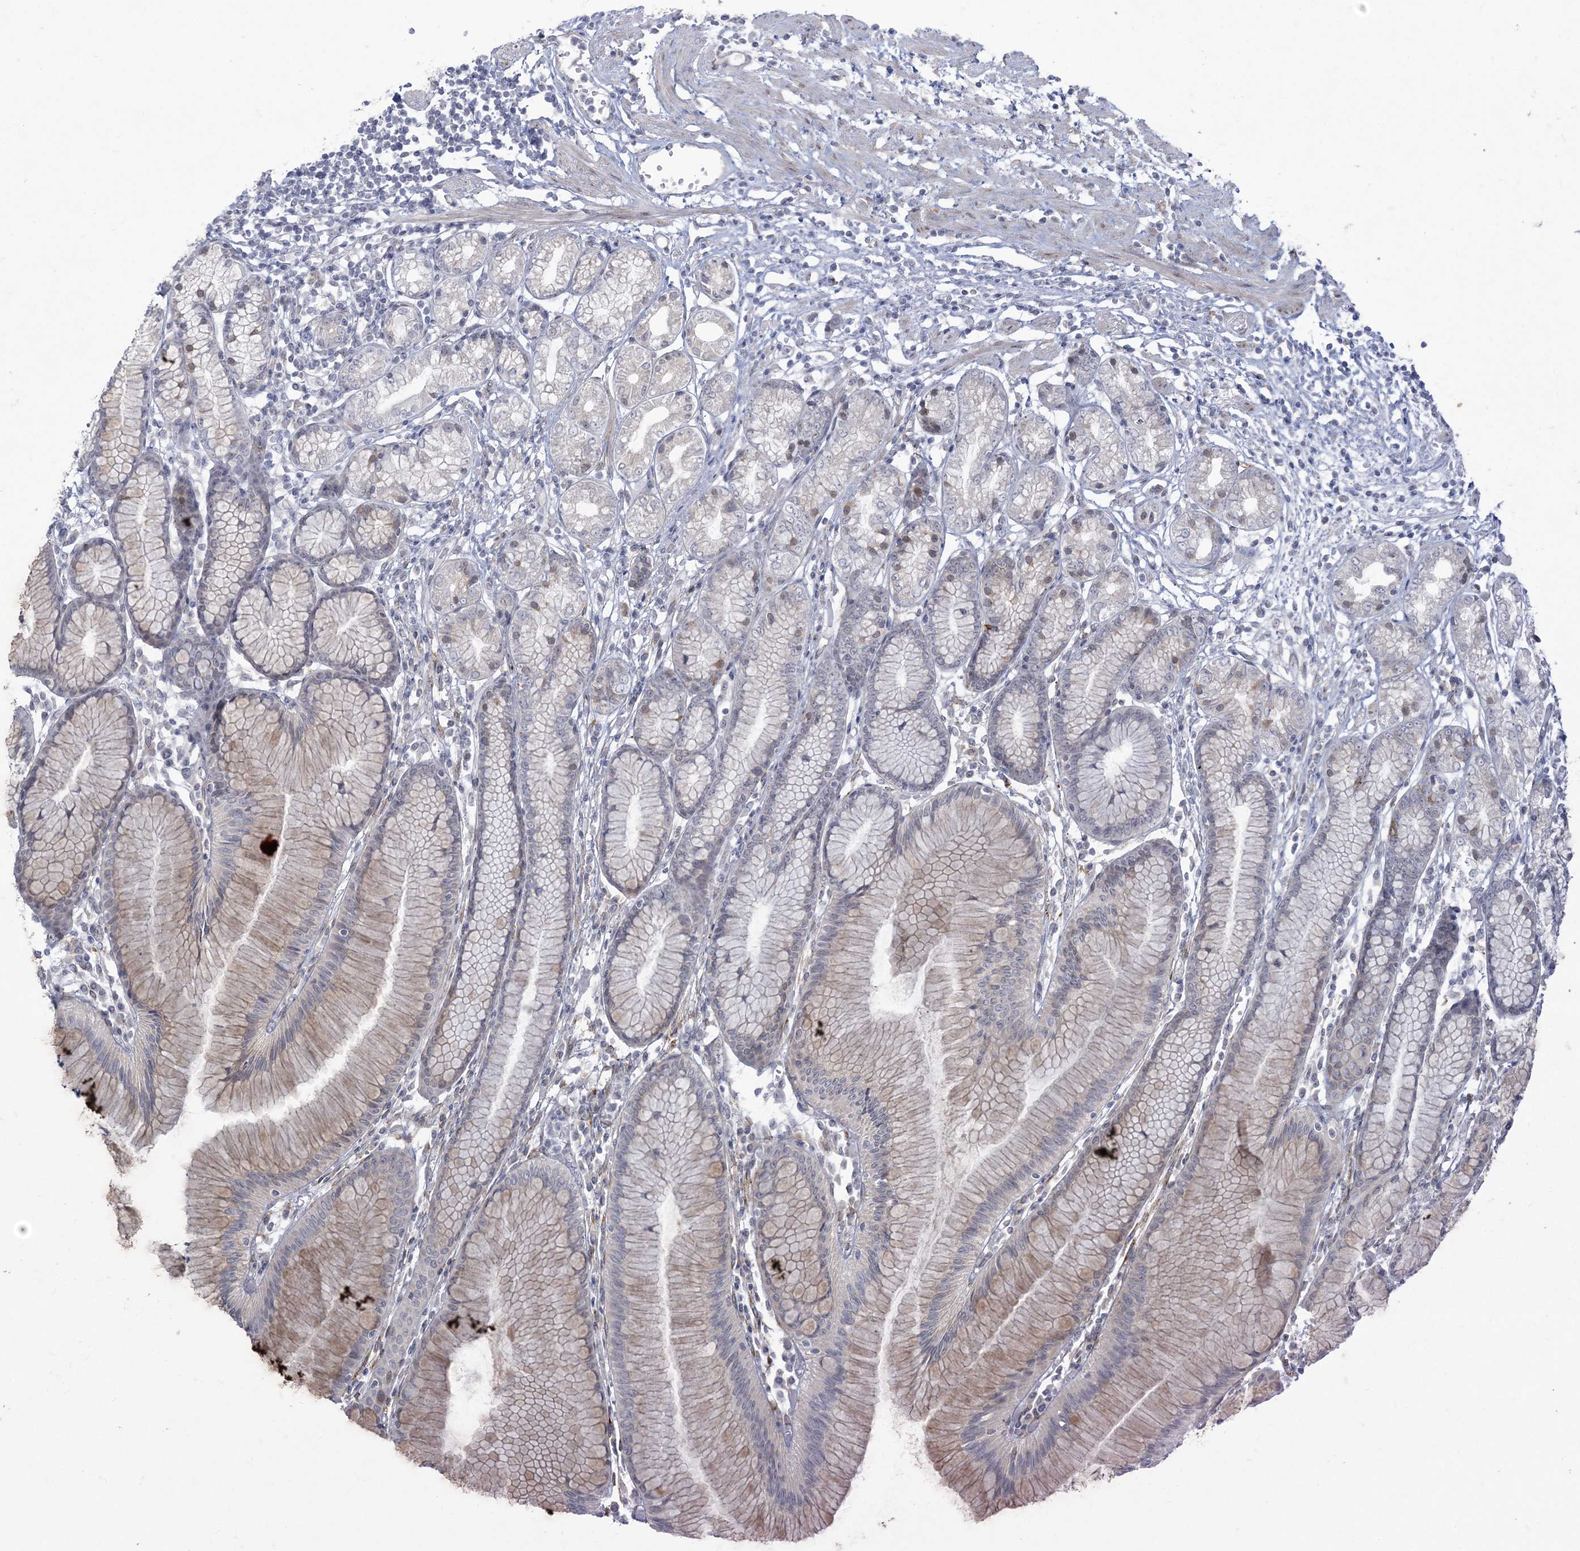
{"staining": {"intensity": "weak", "quantity": "<25%", "location": "cytoplasmic/membranous"}, "tissue": "stomach", "cell_type": "Glandular cells", "image_type": "normal", "snomed": [{"axis": "morphology", "description": "Normal tissue, NOS"}, {"axis": "topography", "description": "Stomach"}], "caption": "This image is of normal stomach stained with IHC to label a protein in brown with the nuclei are counter-stained blue. There is no expression in glandular cells.", "gene": "ZC3H6", "patient": {"sex": "female", "age": 57}}